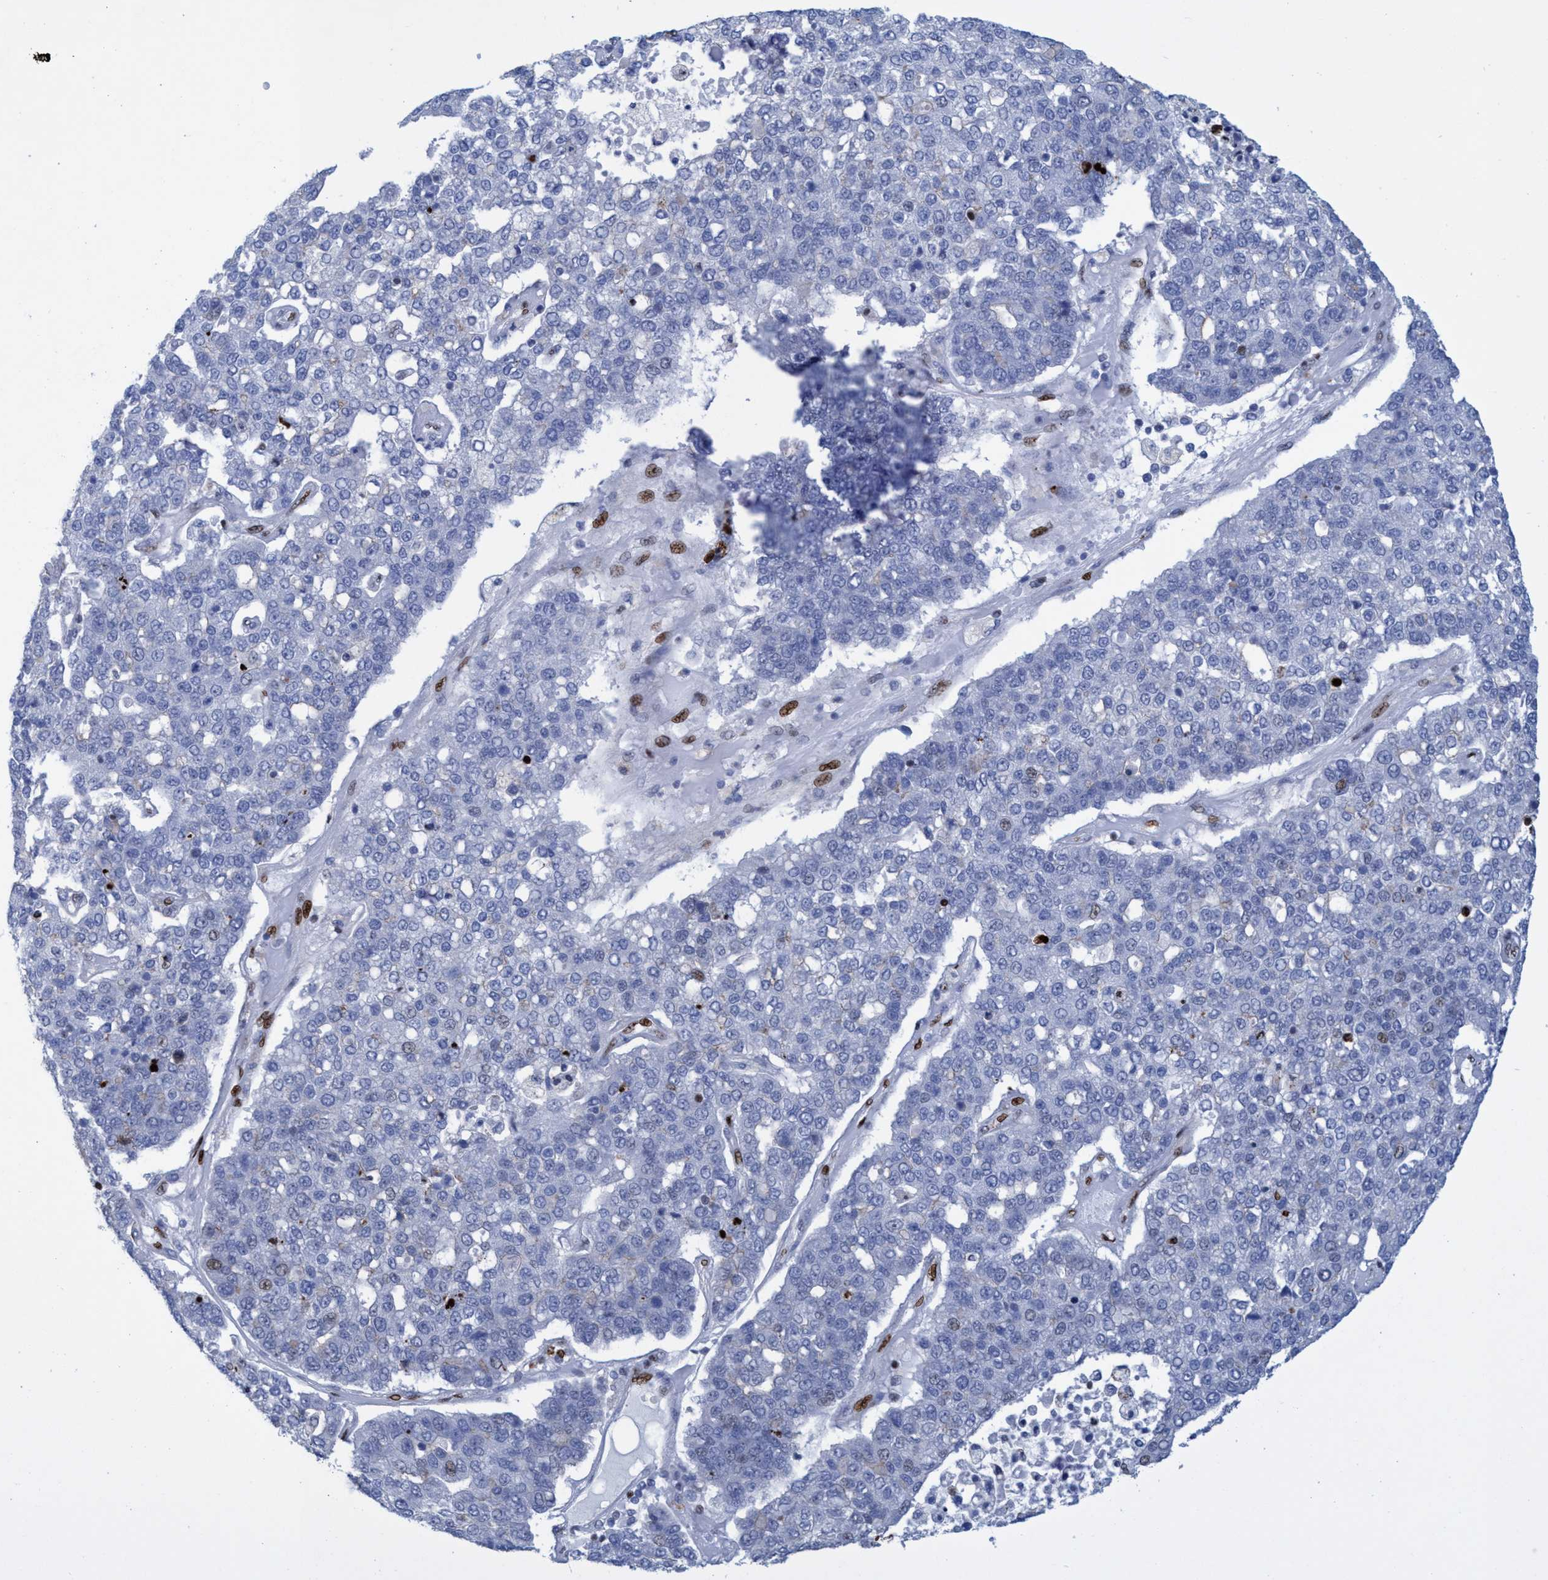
{"staining": {"intensity": "weak", "quantity": "<25%", "location": "nuclear"}, "tissue": "pancreatic cancer", "cell_type": "Tumor cells", "image_type": "cancer", "snomed": [{"axis": "morphology", "description": "Adenocarcinoma, NOS"}, {"axis": "topography", "description": "Pancreas"}], "caption": "DAB (3,3'-diaminobenzidine) immunohistochemical staining of adenocarcinoma (pancreatic) demonstrates no significant staining in tumor cells.", "gene": "R3HCC1", "patient": {"sex": "female", "age": 61}}